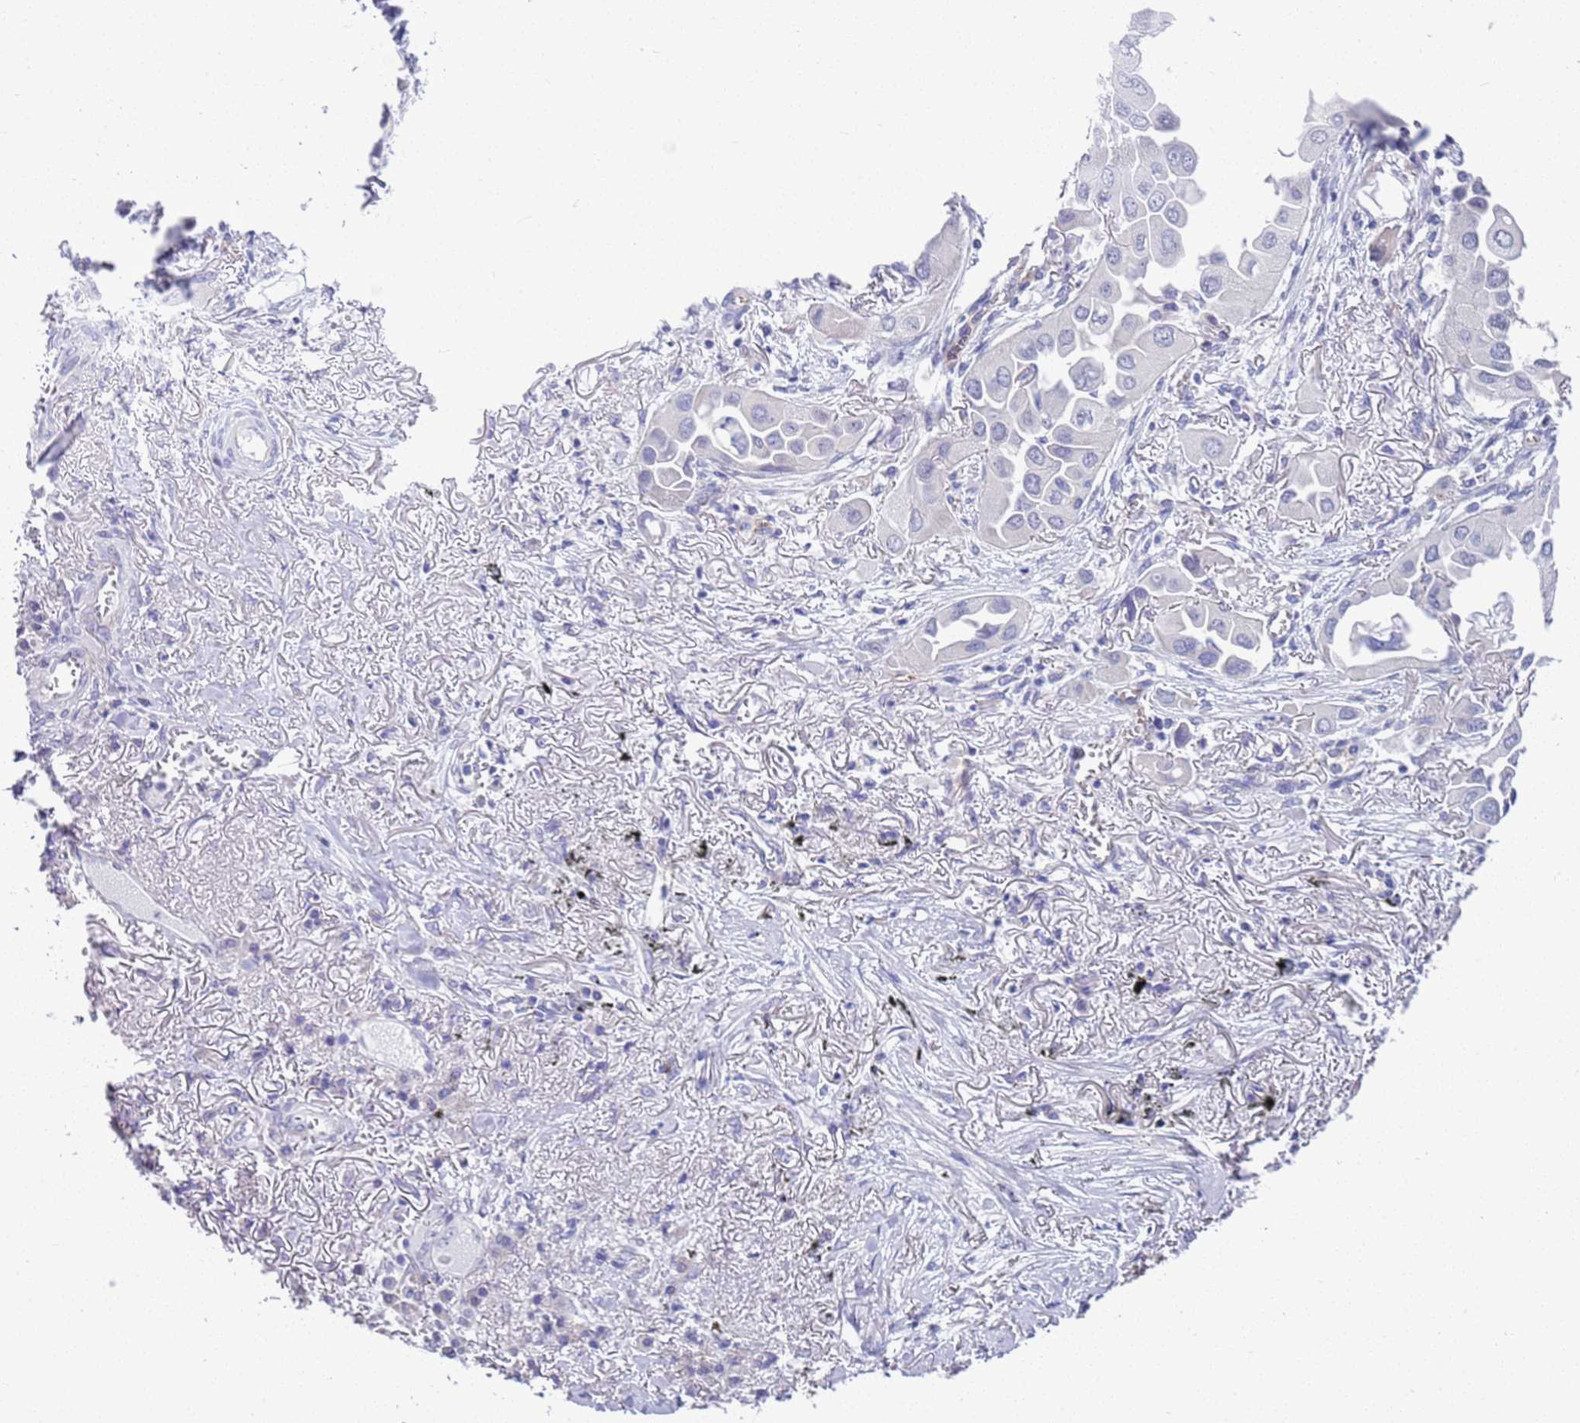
{"staining": {"intensity": "negative", "quantity": "none", "location": "none"}, "tissue": "lung cancer", "cell_type": "Tumor cells", "image_type": "cancer", "snomed": [{"axis": "morphology", "description": "Adenocarcinoma, NOS"}, {"axis": "topography", "description": "Lung"}], "caption": "Immunohistochemistry (IHC) histopathology image of neoplastic tissue: human lung cancer (adenocarcinoma) stained with DAB demonstrates no significant protein staining in tumor cells. Brightfield microscopy of immunohistochemistry (IHC) stained with DAB (3,3'-diaminobenzidine) (brown) and hematoxylin (blue), captured at high magnification.", "gene": "BRMS1L", "patient": {"sex": "female", "age": 76}}